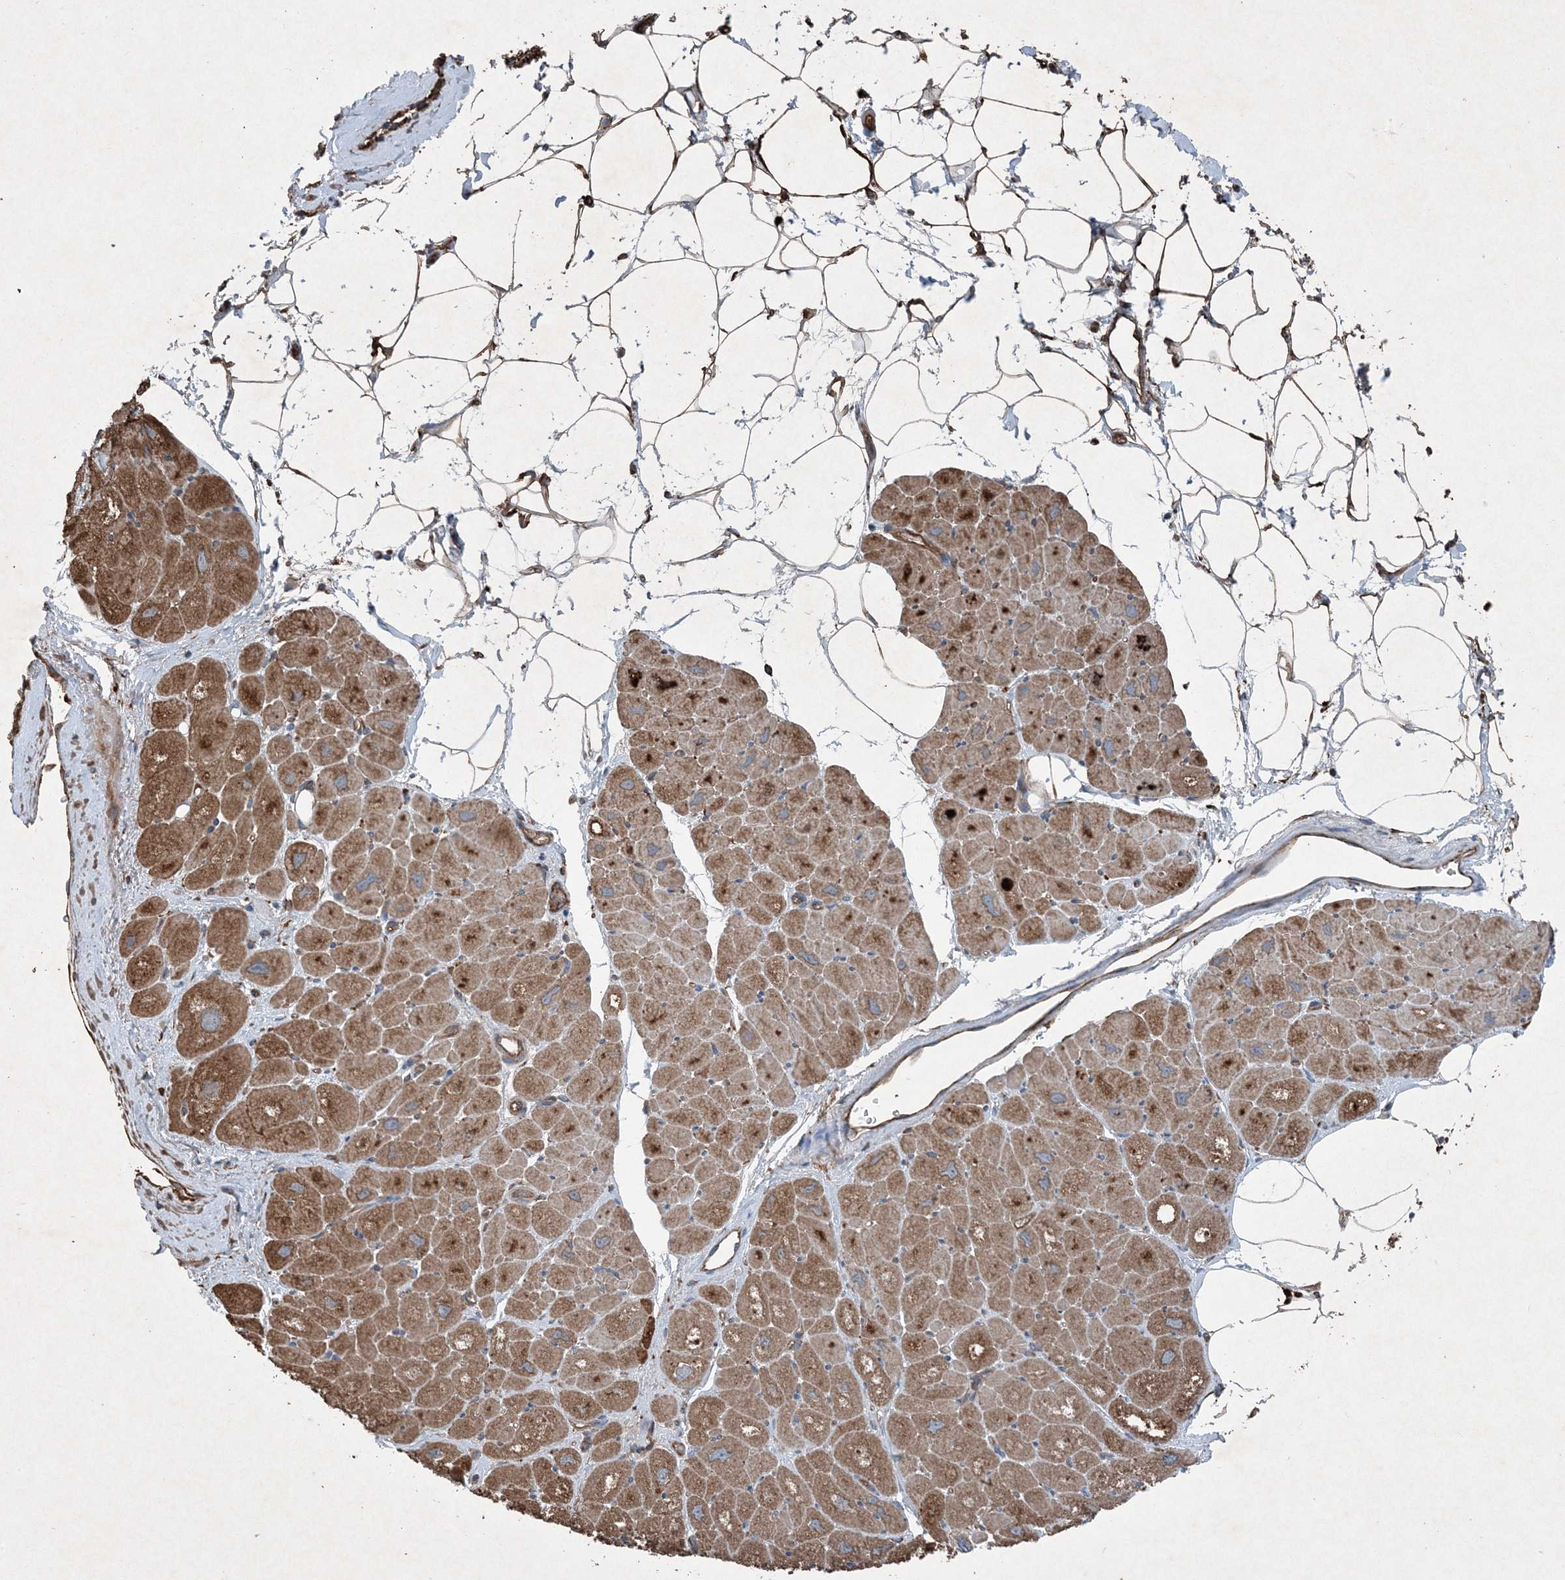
{"staining": {"intensity": "strong", "quantity": ">75%", "location": "cytoplasmic/membranous"}, "tissue": "heart muscle", "cell_type": "Cardiomyocytes", "image_type": "normal", "snomed": [{"axis": "morphology", "description": "Normal tissue, NOS"}, {"axis": "topography", "description": "Heart"}], "caption": "DAB (3,3'-diaminobenzidine) immunohistochemical staining of normal heart muscle exhibits strong cytoplasmic/membranous protein positivity in approximately >75% of cardiomyocytes. The staining is performed using DAB (3,3'-diaminobenzidine) brown chromogen to label protein expression. The nuclei are counter-stained blue using hematoxylin.", "gene": "PDIA6", "patient": {"sex": "male", "age": 50}}